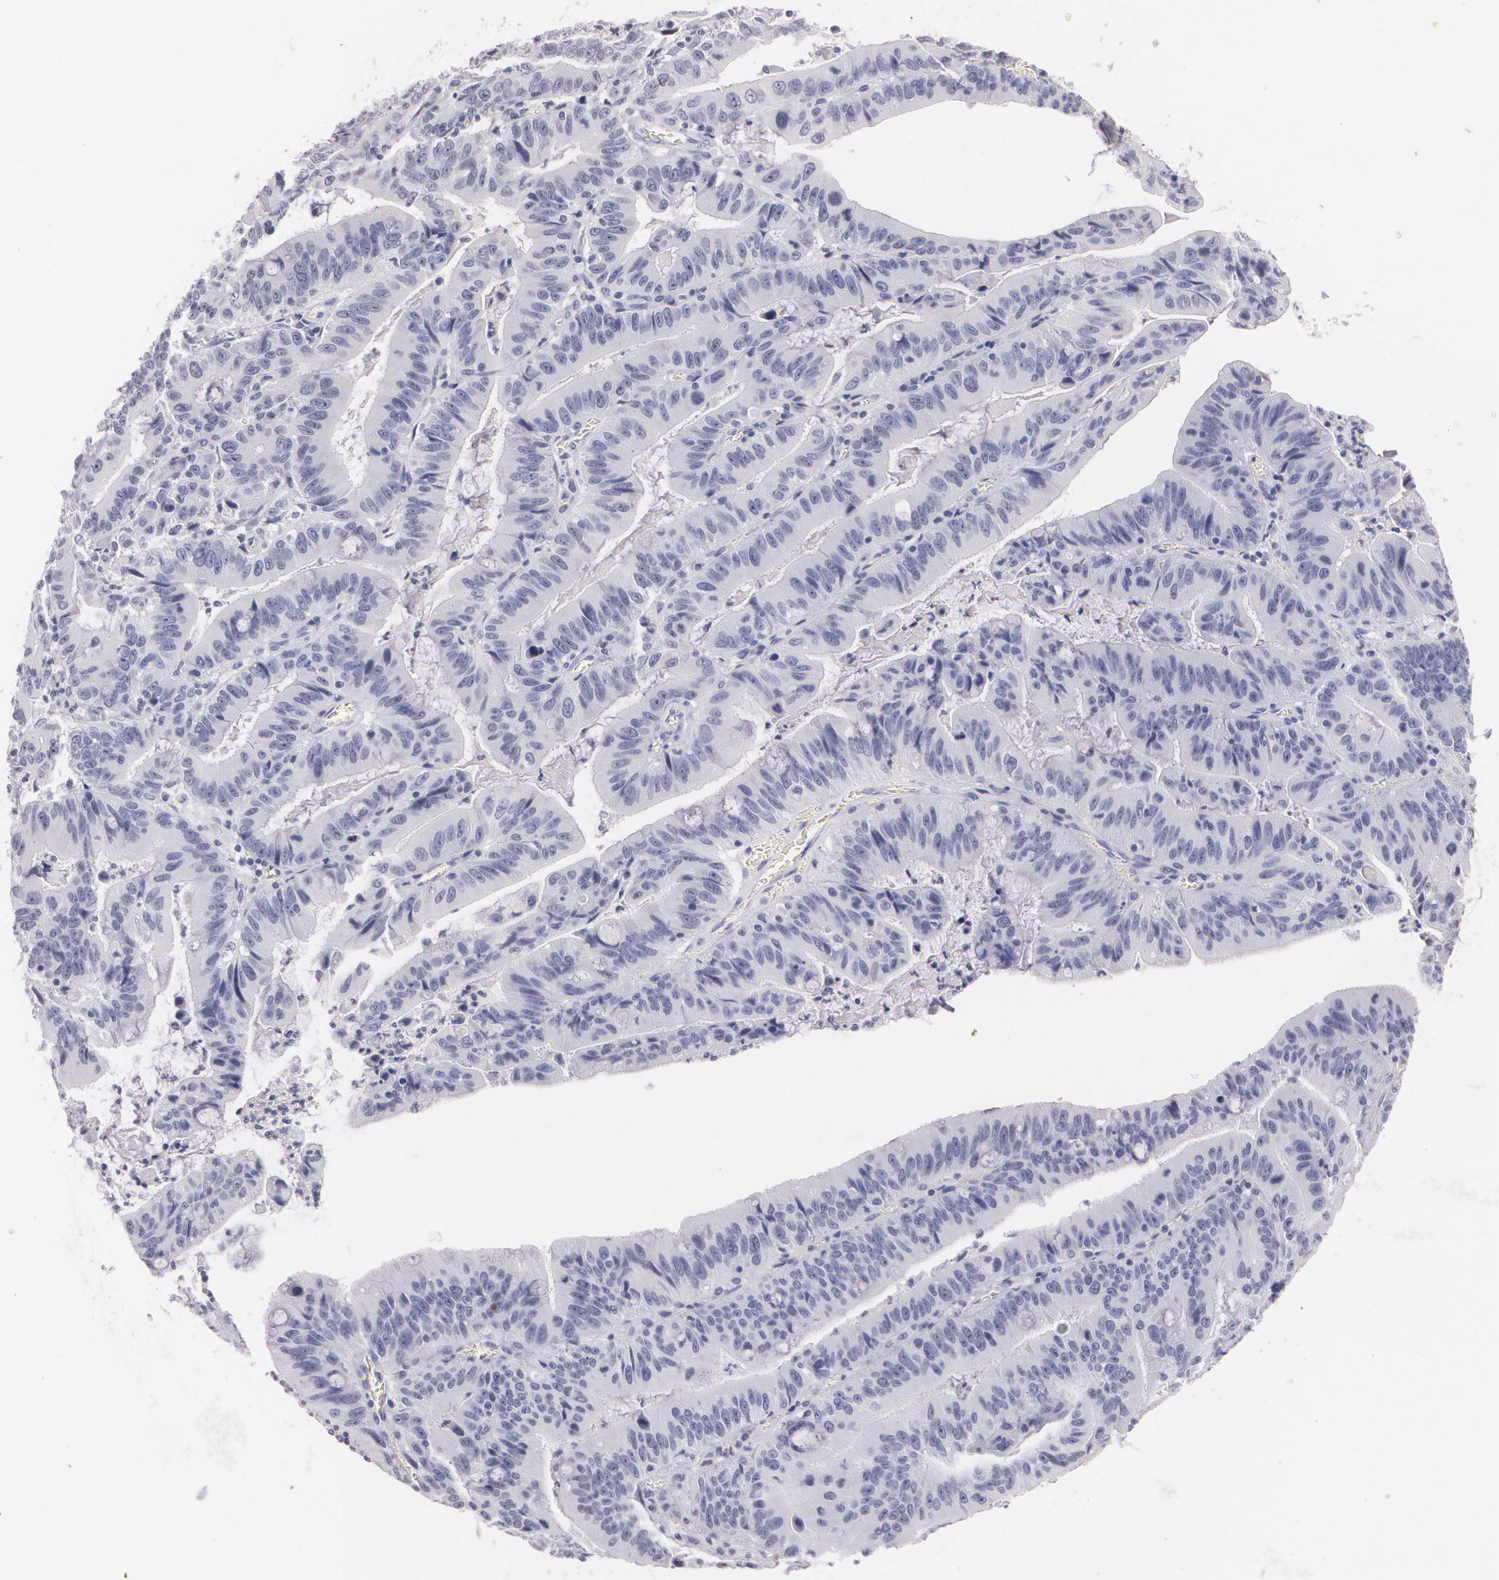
{"staining": {"intensity": "negative", "quantity": "none", "location": "none"}, "tissue": "stomach cancer", "cell_type": "Tumor cells", "image_type": "cancer", "snomed": [{"axis": "morphology", "description": "Adenocarcinoma, NOS"}, {"axis": "topography", "description": "Stomach, upper"}], "caption": "Immunohistochemistry of human stomach cancer (adenocarcinoma) shows no staining in tumor cells.", "gene": "NGFR", "patient": {"sex": "male", "age": 63}}